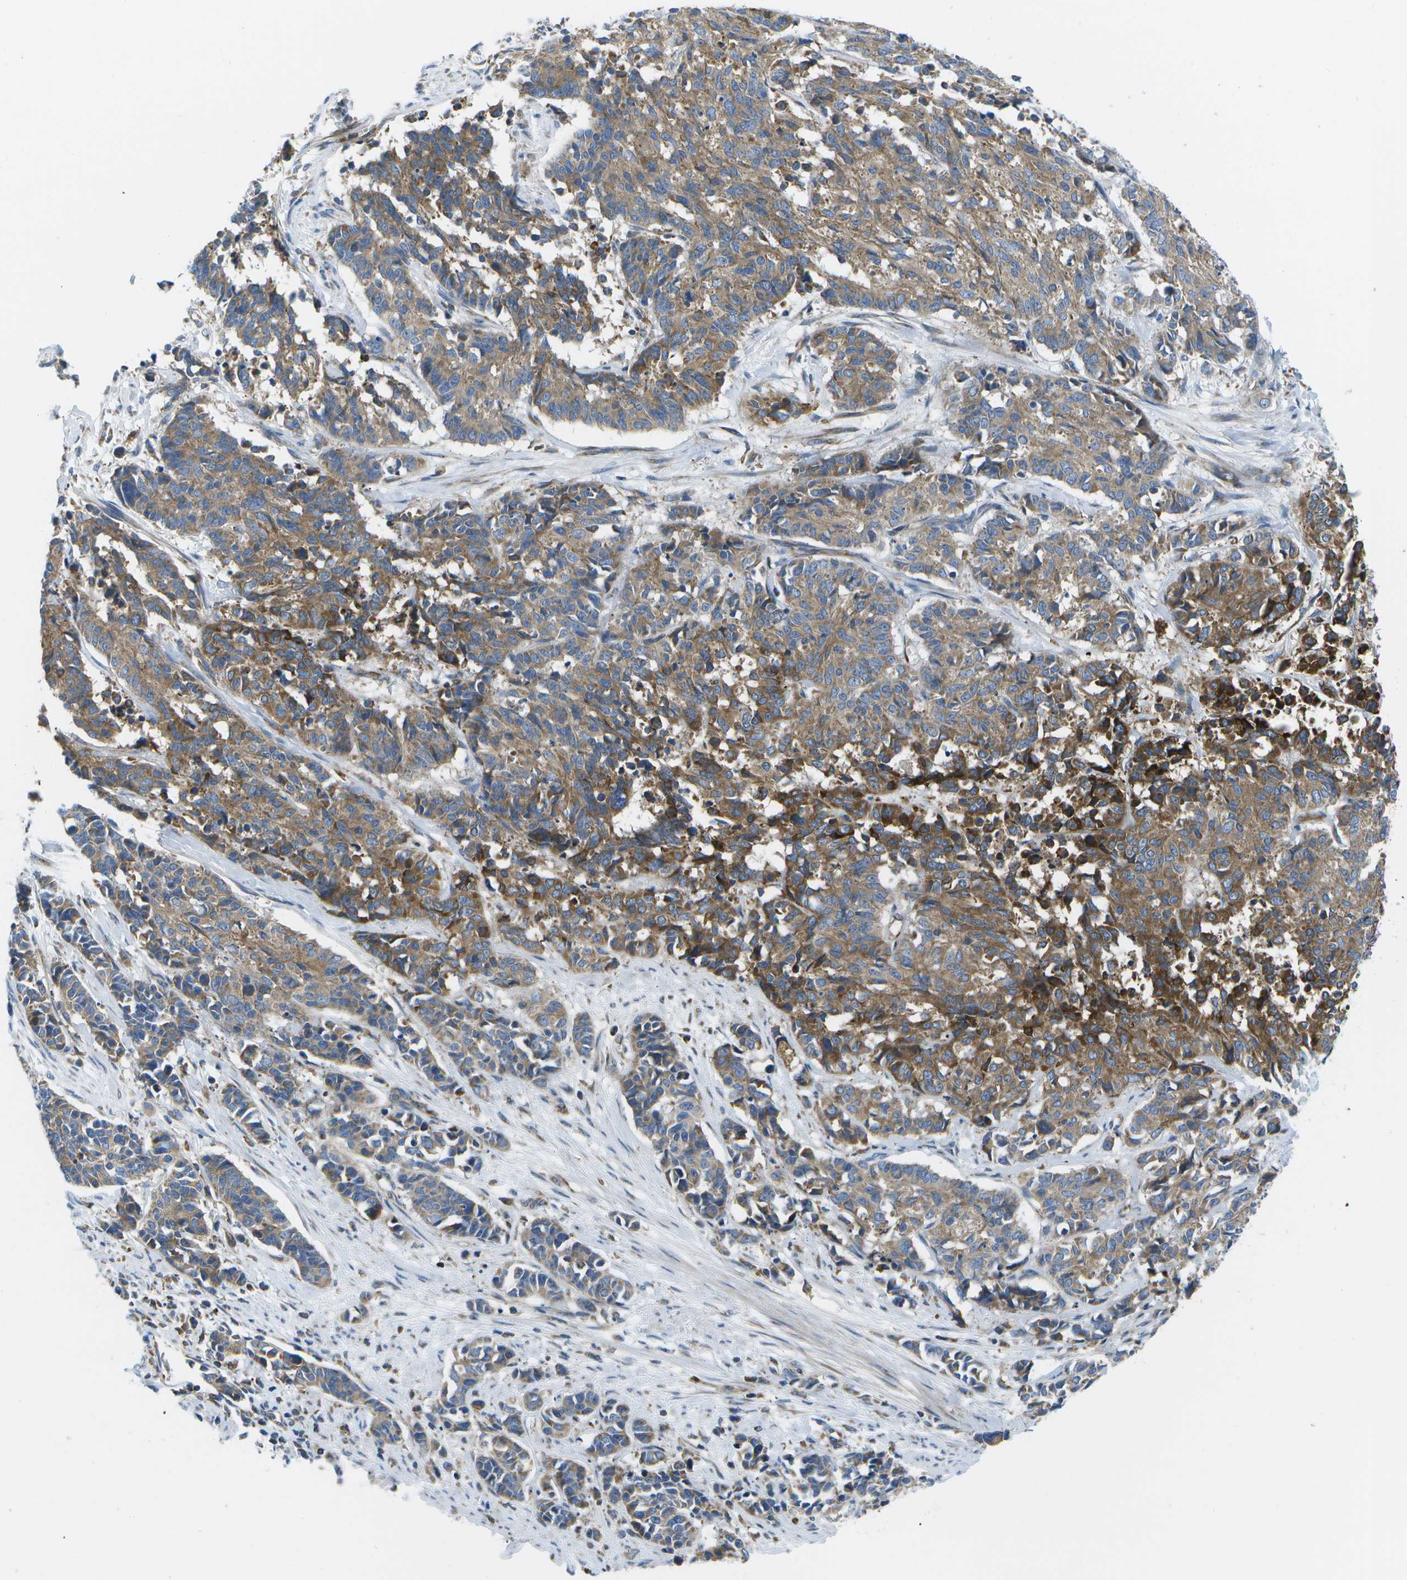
{"staining": {"intensity": "moderate", "quantity": ">75%", "location": "cytoplasmic/membranous"}, "tissue": "cervical cancer", "cell_type": "Tumor cells", "image_type": "cancer", "snomed": [{"axis": "morphology", "description": "Squamous cell carcinoma, NOS"}, {"axis": "topography", "description": "Cervix"}], "caption": "The photomicrograph reveals staining of cervical cancer (squamous cell carcinoma), revealing moderate cytoplasmic/membranous protein positivity (brown color) within tumor cells.", "gene": "GDF5", "patient": {"sex": "female", "age": 35}}